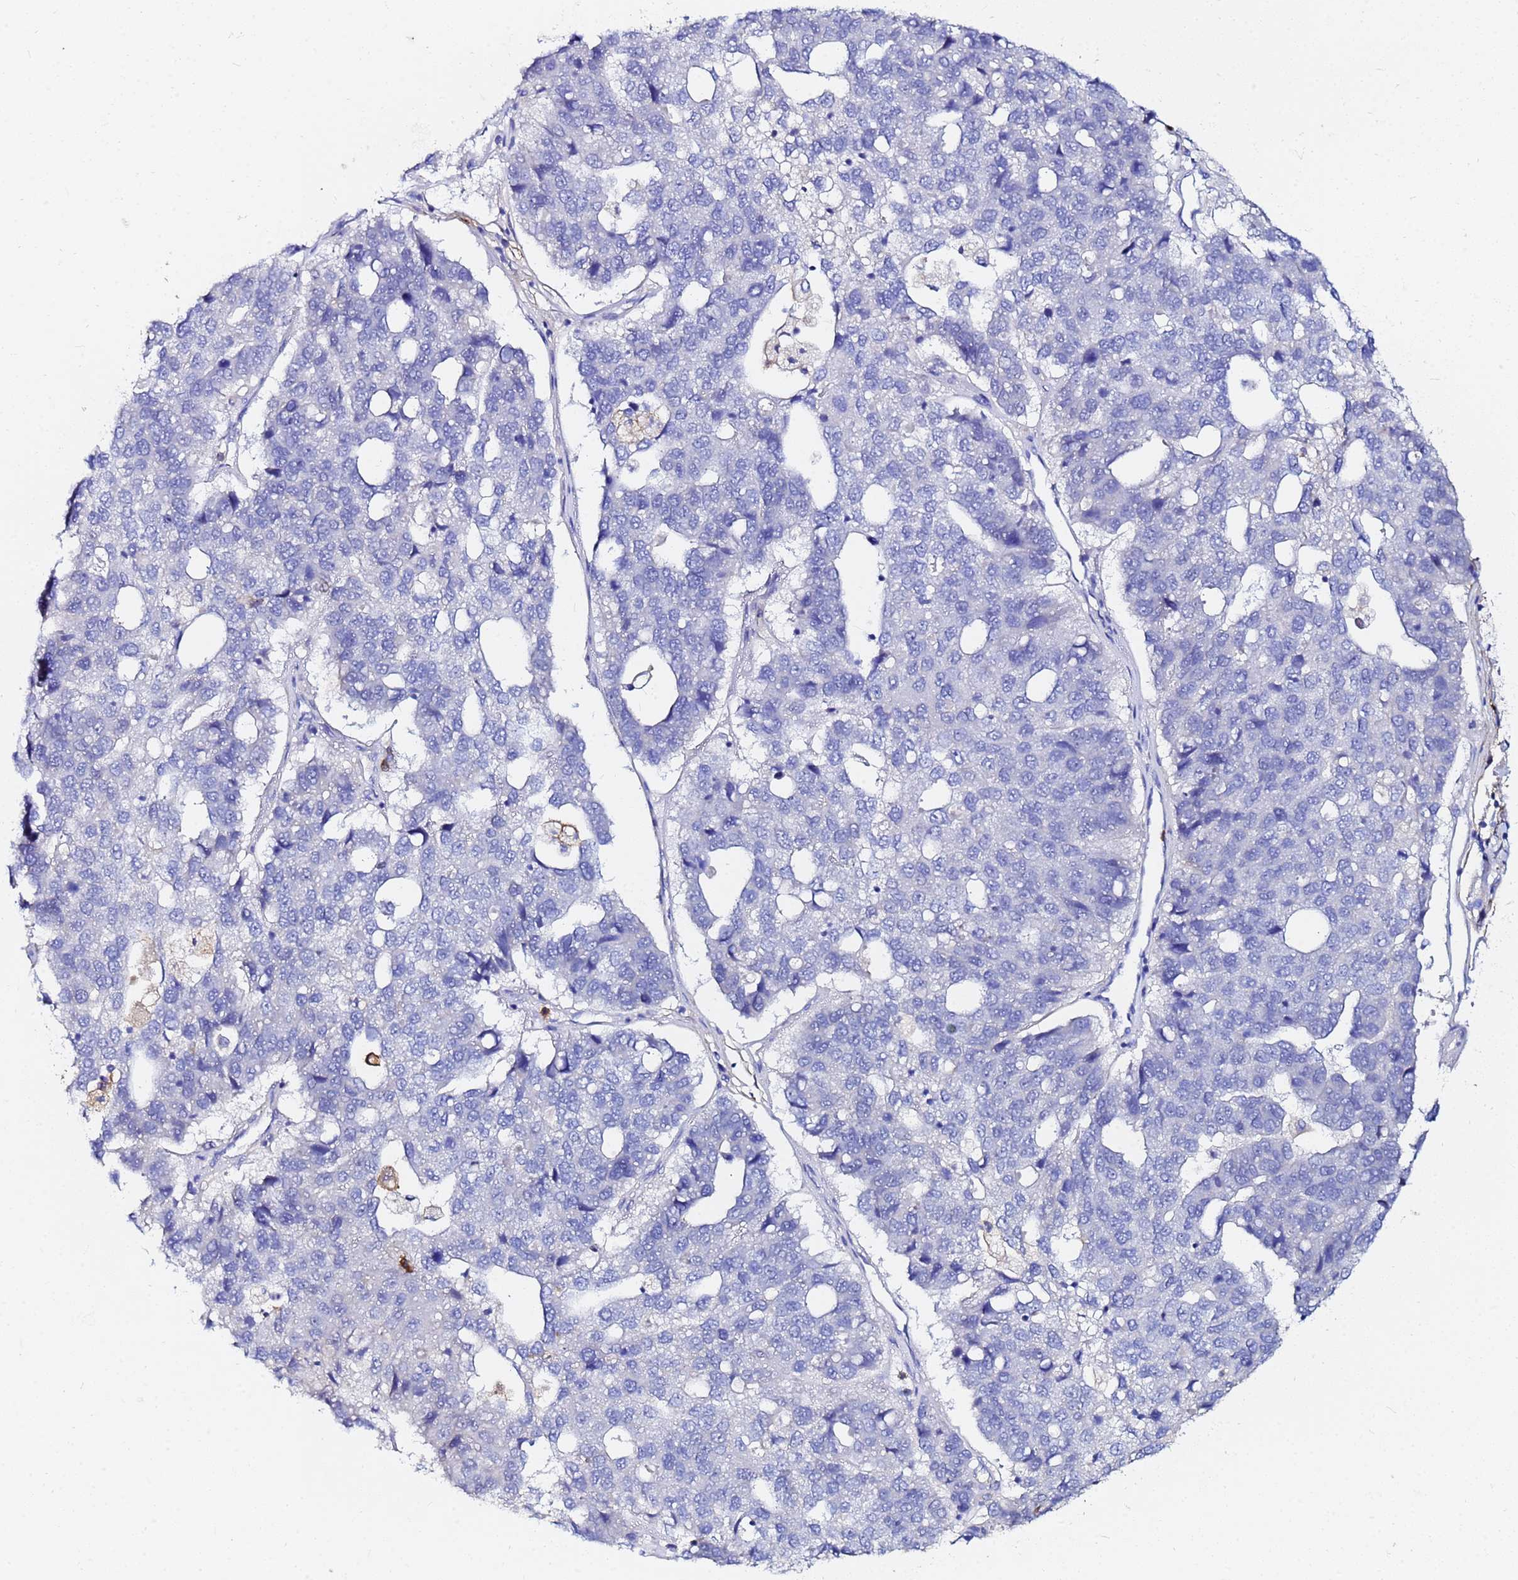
{"staining": {"intensity": "negative", "quantity": "none", "location": "none"}, "tissue": "pancreatic cancer", "cell_type": "Tumor cells", "image_type": "cancer", "snomed": [{"axis": "morphology", "description": "Adenocarcinoma, NOS"}, {"axis": "topography", "description": "Pancreas"}], "caption": "Human pancreatic cancer (adenocarcinoma) stained for a protein using immunohistochemistry (IHC) shows no expression in tumor cells.", "gene": "BASP1", "patient": {"sex": "female", "age": 61}}